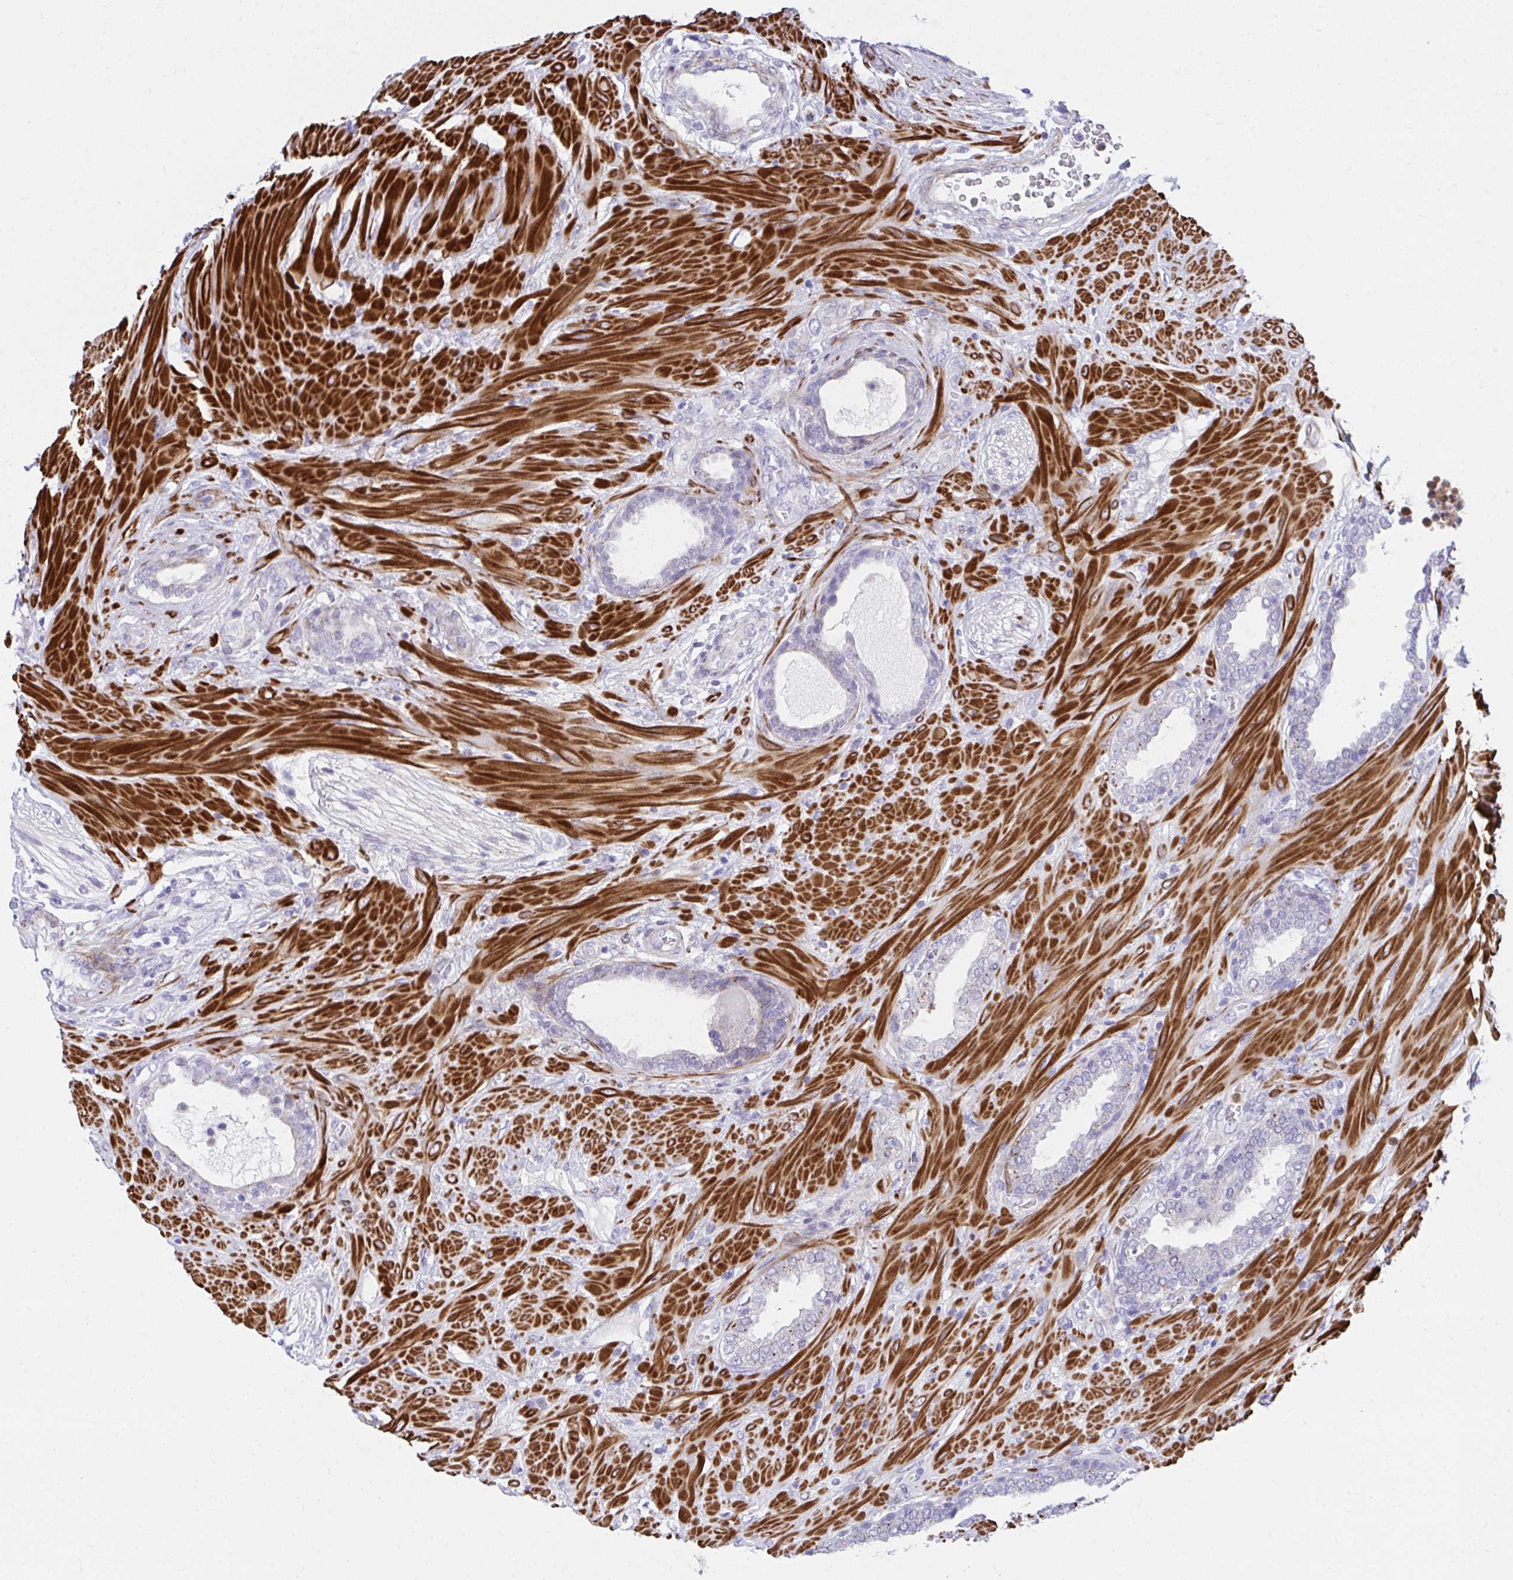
{"staining": {"intensity": "negative", "quantity": "none", "location": "none"}, "tissue": "prostate cancer", "cell_type": "Tumor cells", "image_type": "cancer", "snomed": [{"axis": "morphology", "description": "Adenocarcinoma, High grade"}, {"axis": "topography", "description": "Prostate"}], "caption": "An image of human prostate high-grade adenocarcinoma is negative for staining in tumor cells.", "gene": "CSTB", "patient": {"sex": "male", "age": 62}}